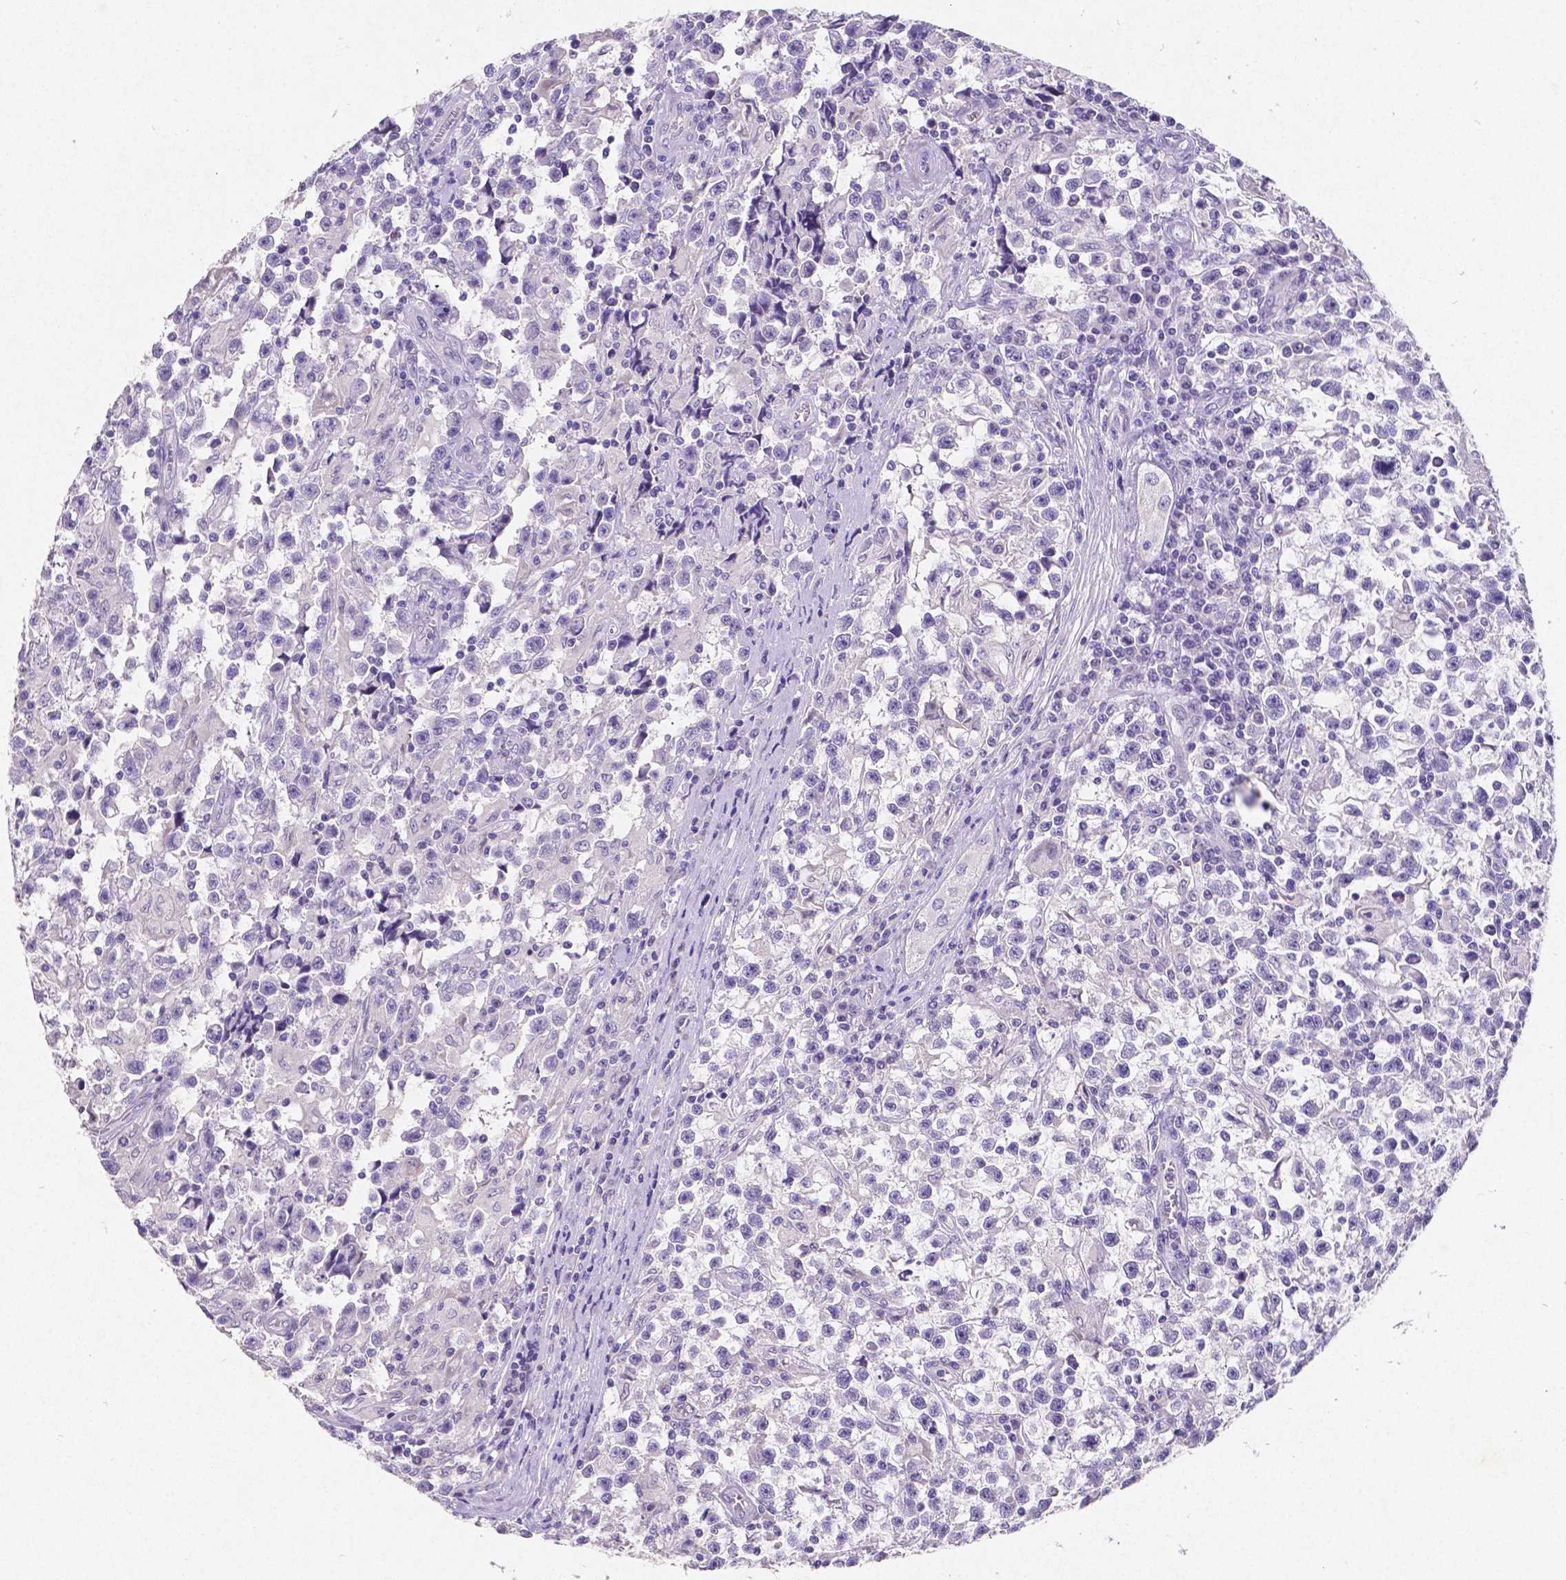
{"staining": {"intensity": "negative", "quantity": "none", "location": "none"}, "tissue": "testis cancer", "cell_type": "Tumor cells", "image_type": "cancer", "snomed": [{"axis": "morphology", "description": "Seminoma, NOS"}, {"axis": "topography", "description": "Testis"}], "caption": "DAB immunohistochemical staining of human testis seminoma exhibits no significant expression in tumor cells. (Immunohistochemistry (ihc), brightfield microscopy, high magnification).", "gene": "SATB2", "patient": {"sex": "male", "age": 31}}